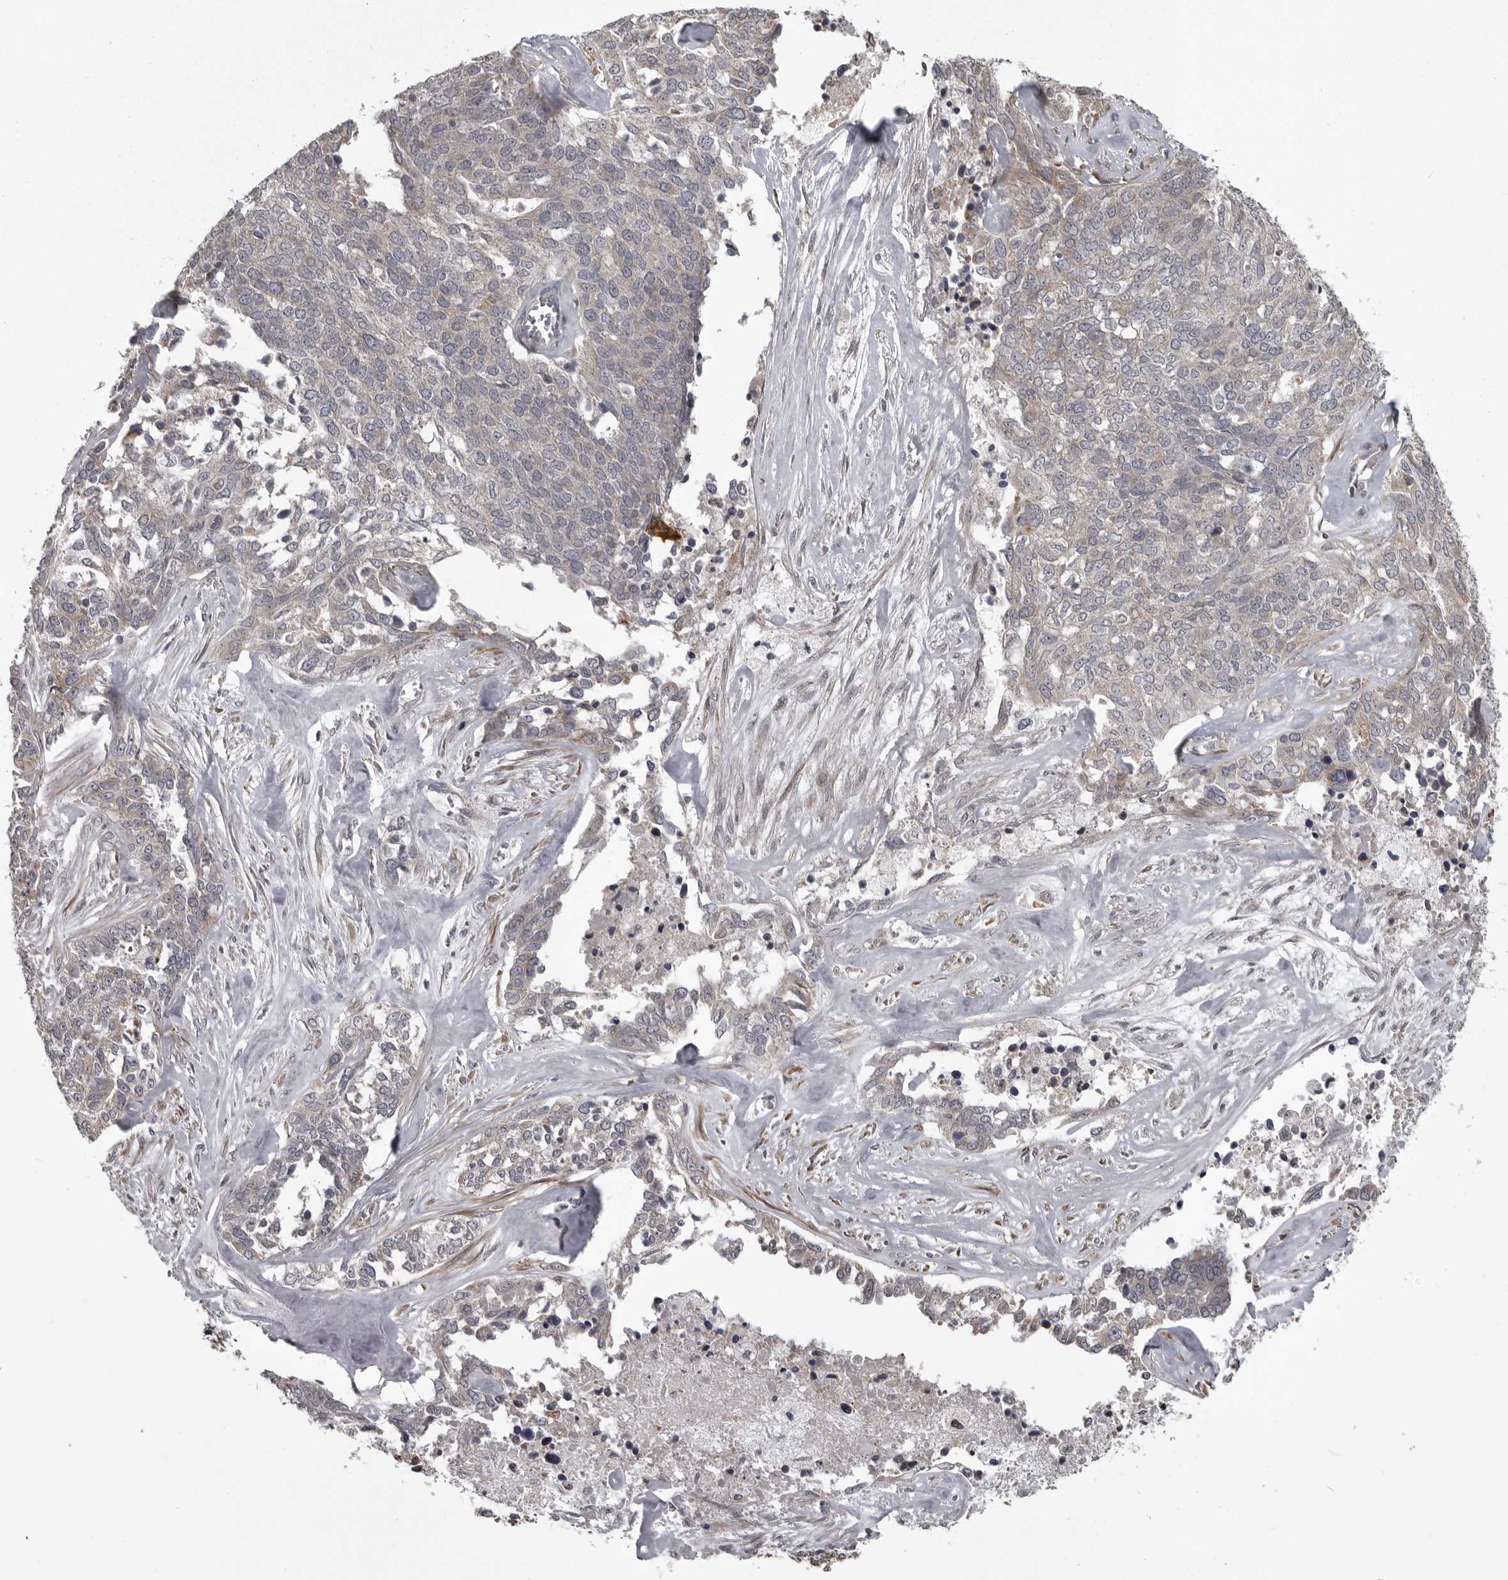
{"staining": {"intensity": "weak", "quantity": "<25%", "location": "cytoplasmic/membranous"}, "tissue": "ovarian cancer", "cell_type": "Tumor cells", "image_type": "cancer", "snomed": [{"axis": "morphology", "description": "Cystadenocarcinoma, serous, NOS"}, {"axis": "topography", "description": "Ovary"}], "caption": "Immunohistochemistry (IHC) of ovarian cancer (serous cystadenocarcinoma) exhibits no expression in tumor cells.", "gene": "ZNRF1", "patient": {"sex": "female", "age": 44}}